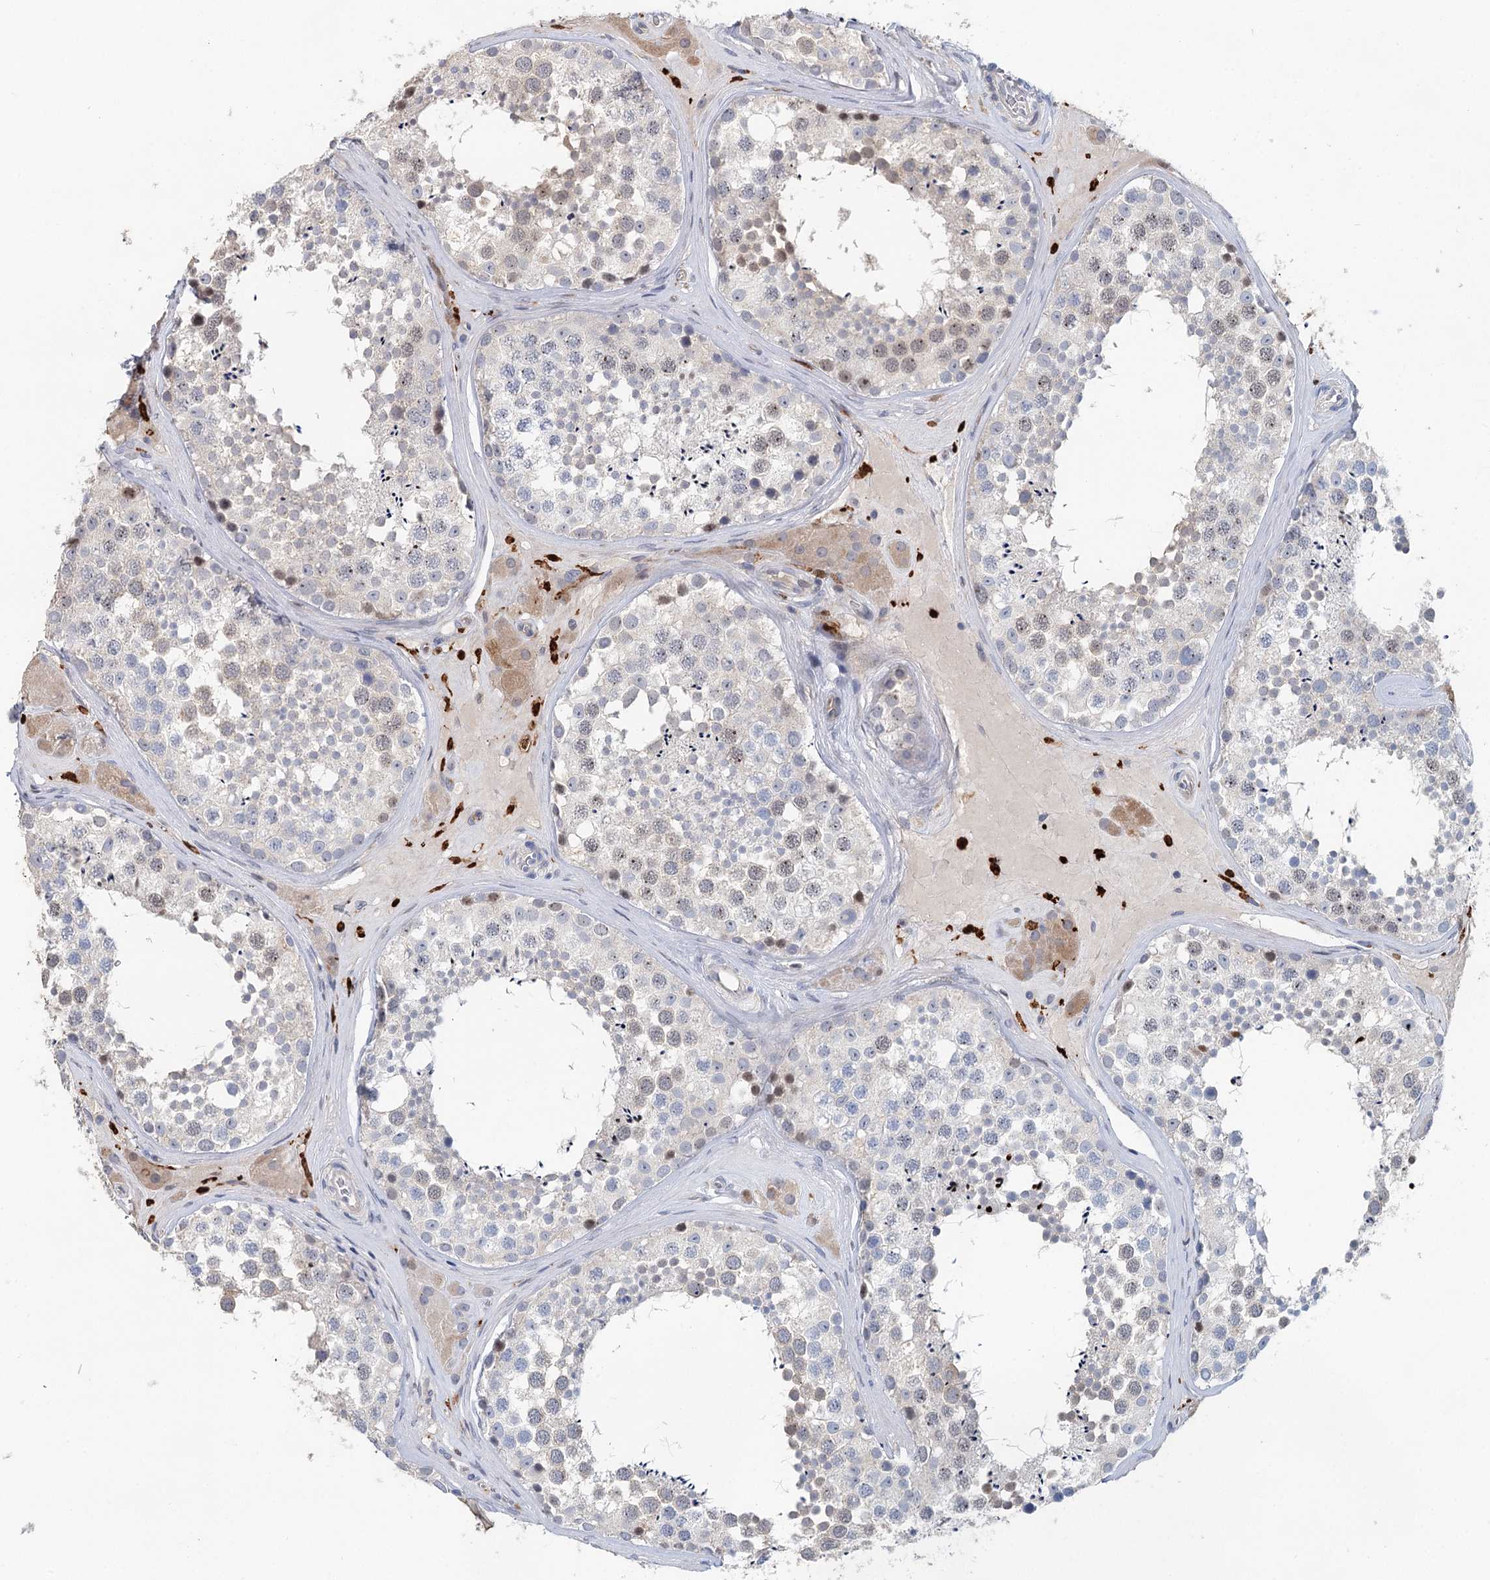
{"staining": {"intensity": "weak", "quantity": "<25%", "location": "nuclear"}, "tissue": "testis", "cell_type": "Cells in seminiferous ducts", "image_type": "normal", "snomed": [{"axis": "morphology", "description": "Normal tissue, NOS"}, {"axis": "topography", "description": "Testis"}], "caption": "Immunohistochemistry (IHC) micrograph of unremarkable testis stained for a protein (brown), which exhibits no positivity in cells in seminiferous ducts. Brightfield microscopy of IHC stained with DAB (brown) and hematoxylin (blue), captured at high magnification.", "gene": "SLC19A3", "patient": {"sex": "male", "age": 46}}